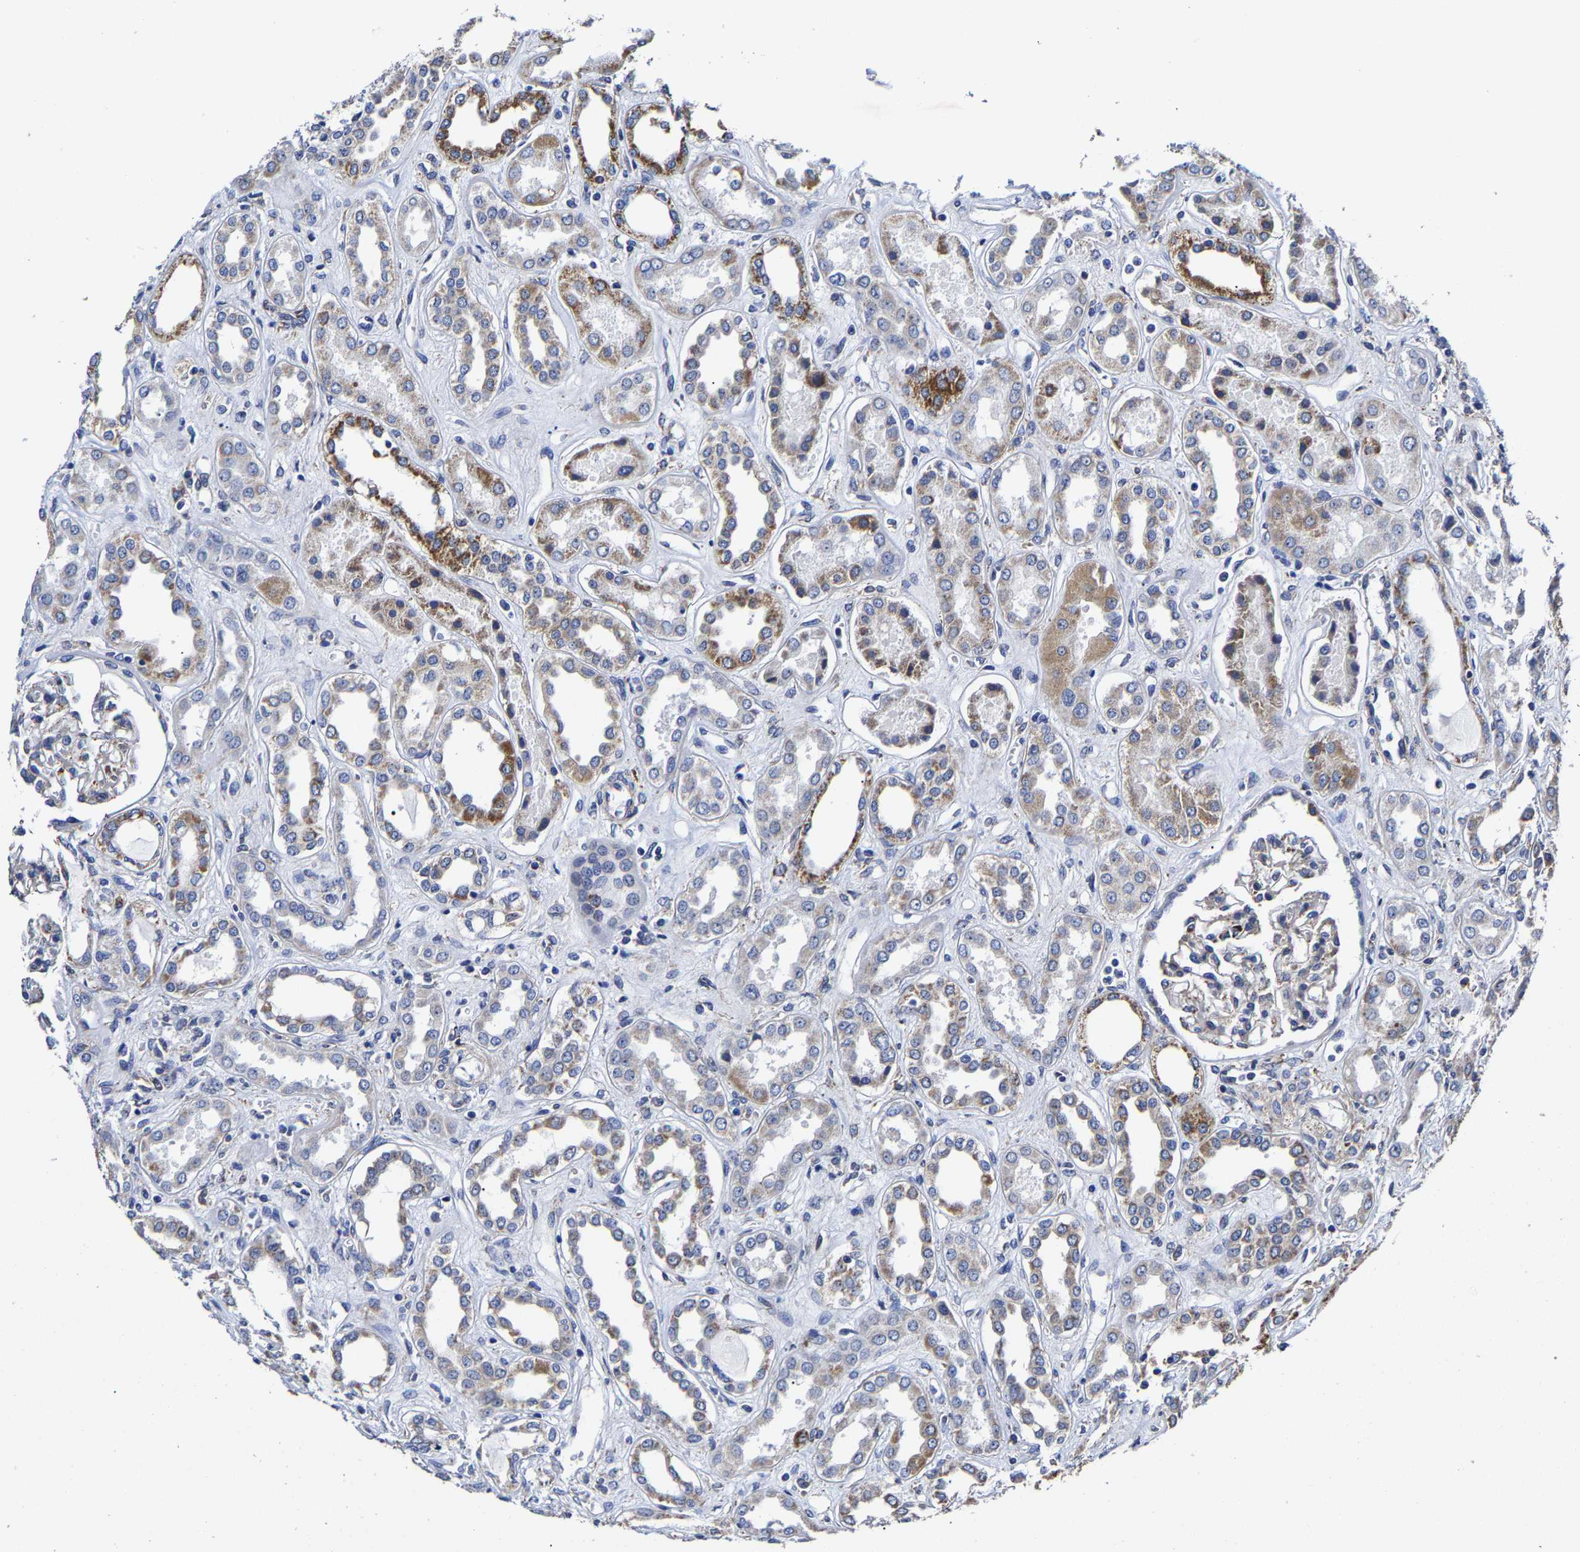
{"staining": {"intensity": "negative", "quantity": "none", "location": "none"}, "tissue": "kidney", "cell_type": "Cells in glomeruli", "image_type": "normal", "snomed": [{"axis": "morphology", "description": "Normal tissue, NOS"}, {"axis": "topography", "description": "Kidney"}], "caption": "High power microscopy histopathology image of an IHC photomicrograph of normal kidney, revealing no significant staining in cells in glomeruli. (Immunohistochemistry, brightfield microscopy, high magnification).", "gene": "AASS", "patient": {"sex": "male", "age": 59}}